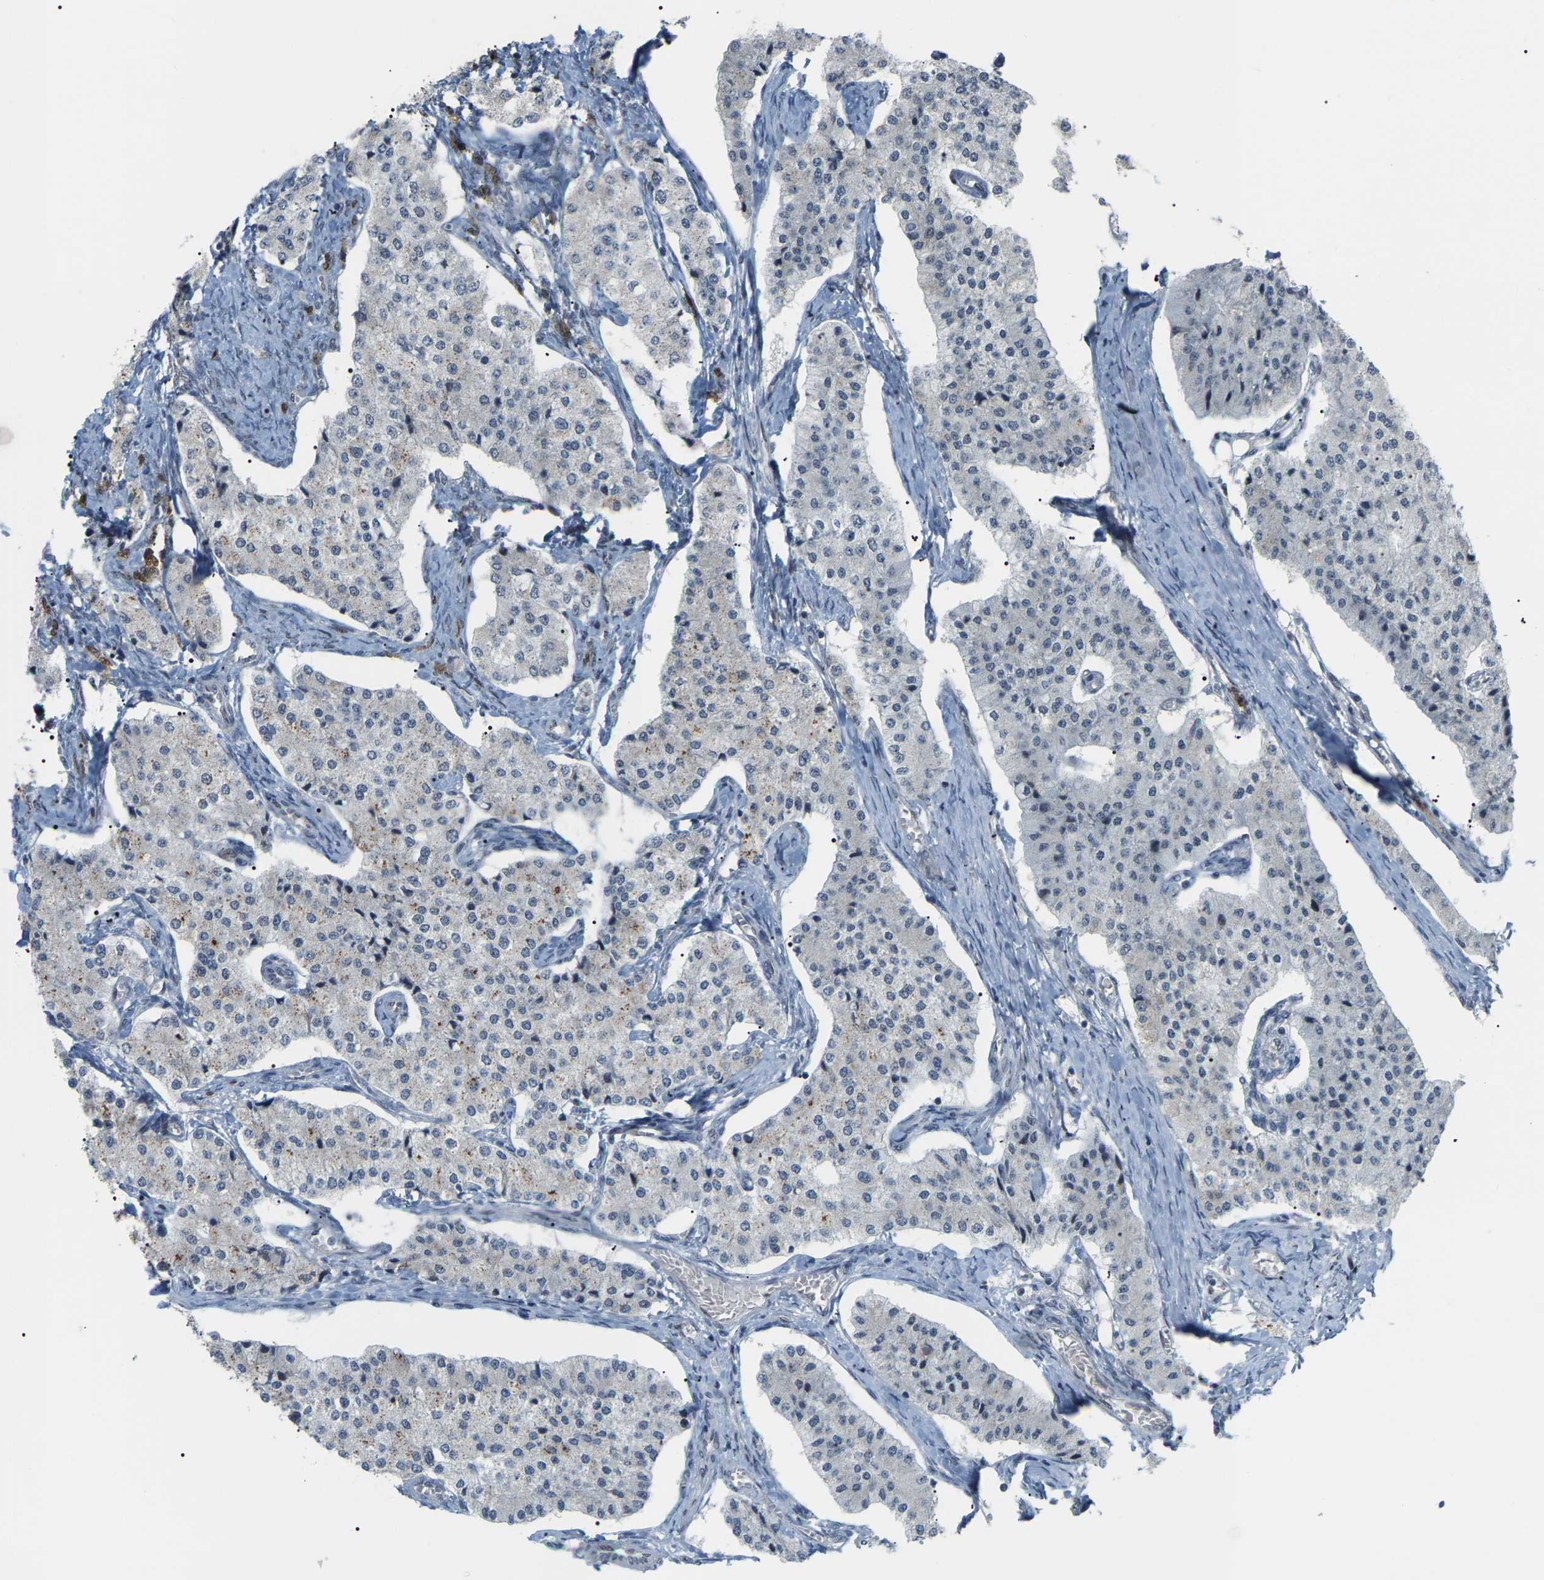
{"staining": {"intensity": "negative", "quantity": "none", "location": "none"}, "tissue": "carcinoid", "cell_type": "Tumor cells", "image_type": "cancer", "snomed": [{"axis": "morphology", "description": "Carcinoid, malignant, NOS"}, {"axis": "topography", "description": "Colon"}], "caption": "DAB (3,3'-diaminobenzidine) immunohistochemical staining of carcinoid shows no significant positivity in tumor cells. The staining is performed using DAB brown chromogen with nuclei counter-stained in using hematoxylin.", "gene": "CROT", "patient": {"sex": "female", "age": 52}}